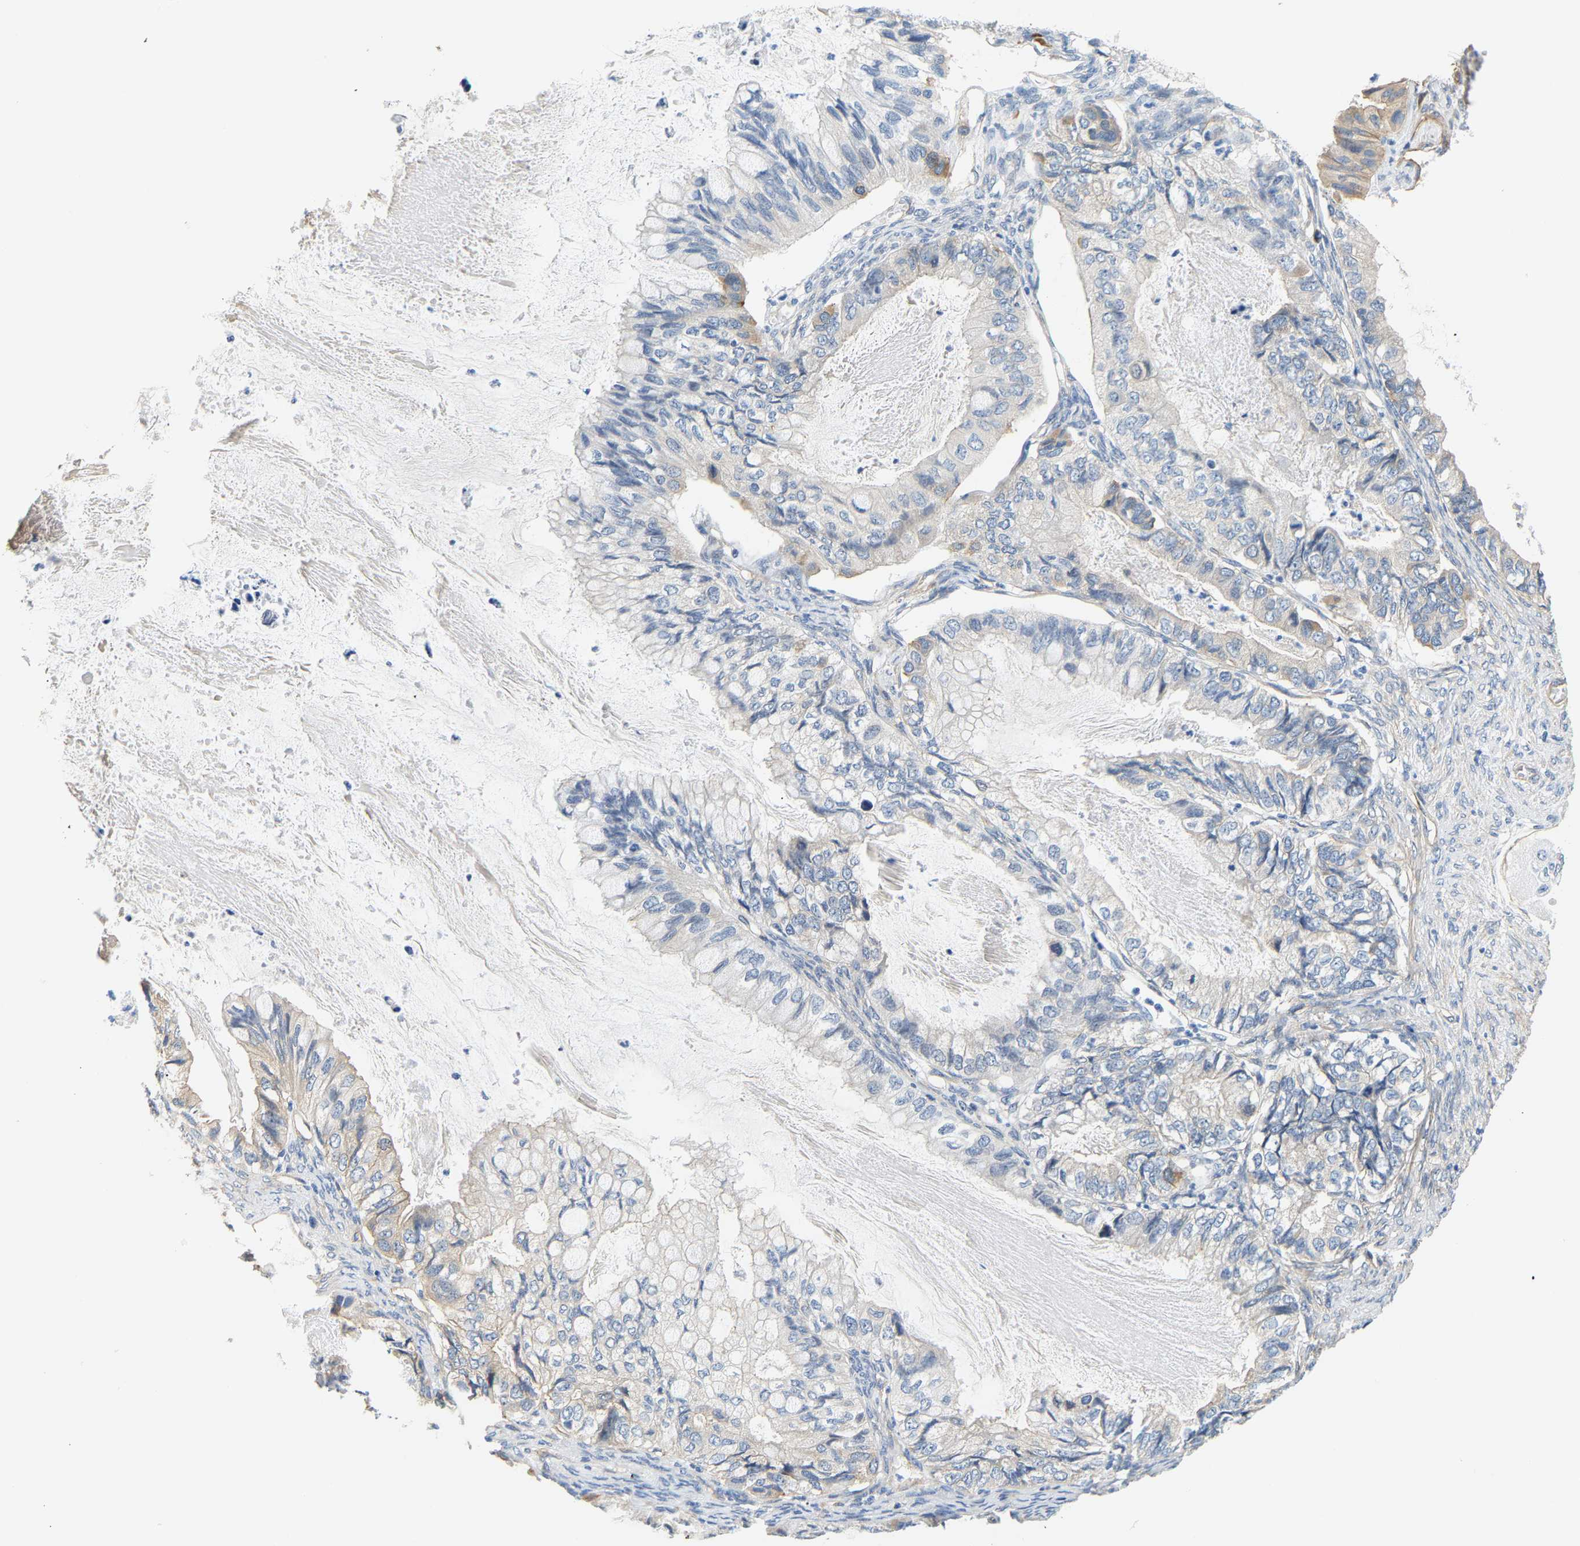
{"staining": {"intensity": "negative", "quantity": "none", "location": "none"}, "tissue": "ovarian cancer", "cell_type": "Tumor cells", "image_type": "cancer", "snomed": [{"axis": "morphology", "description": "Cystadenocarcinoma, mucinous, NOS"}, {"axis": "topography", "description": "Ovary"}], "caption": "DAB immunohistochemical staining of human ovarian cancer (mucinous cystadenocarcinoma) demonstrates no significant positivity in tumor cells. The staining is performed using DAB (3,3'-diaminobenzidine) brown chromogen with nuclei counter-stained in using hematoxylin.", "gene": "PAWR", "patient": {"sex": "female", "age": 80}}